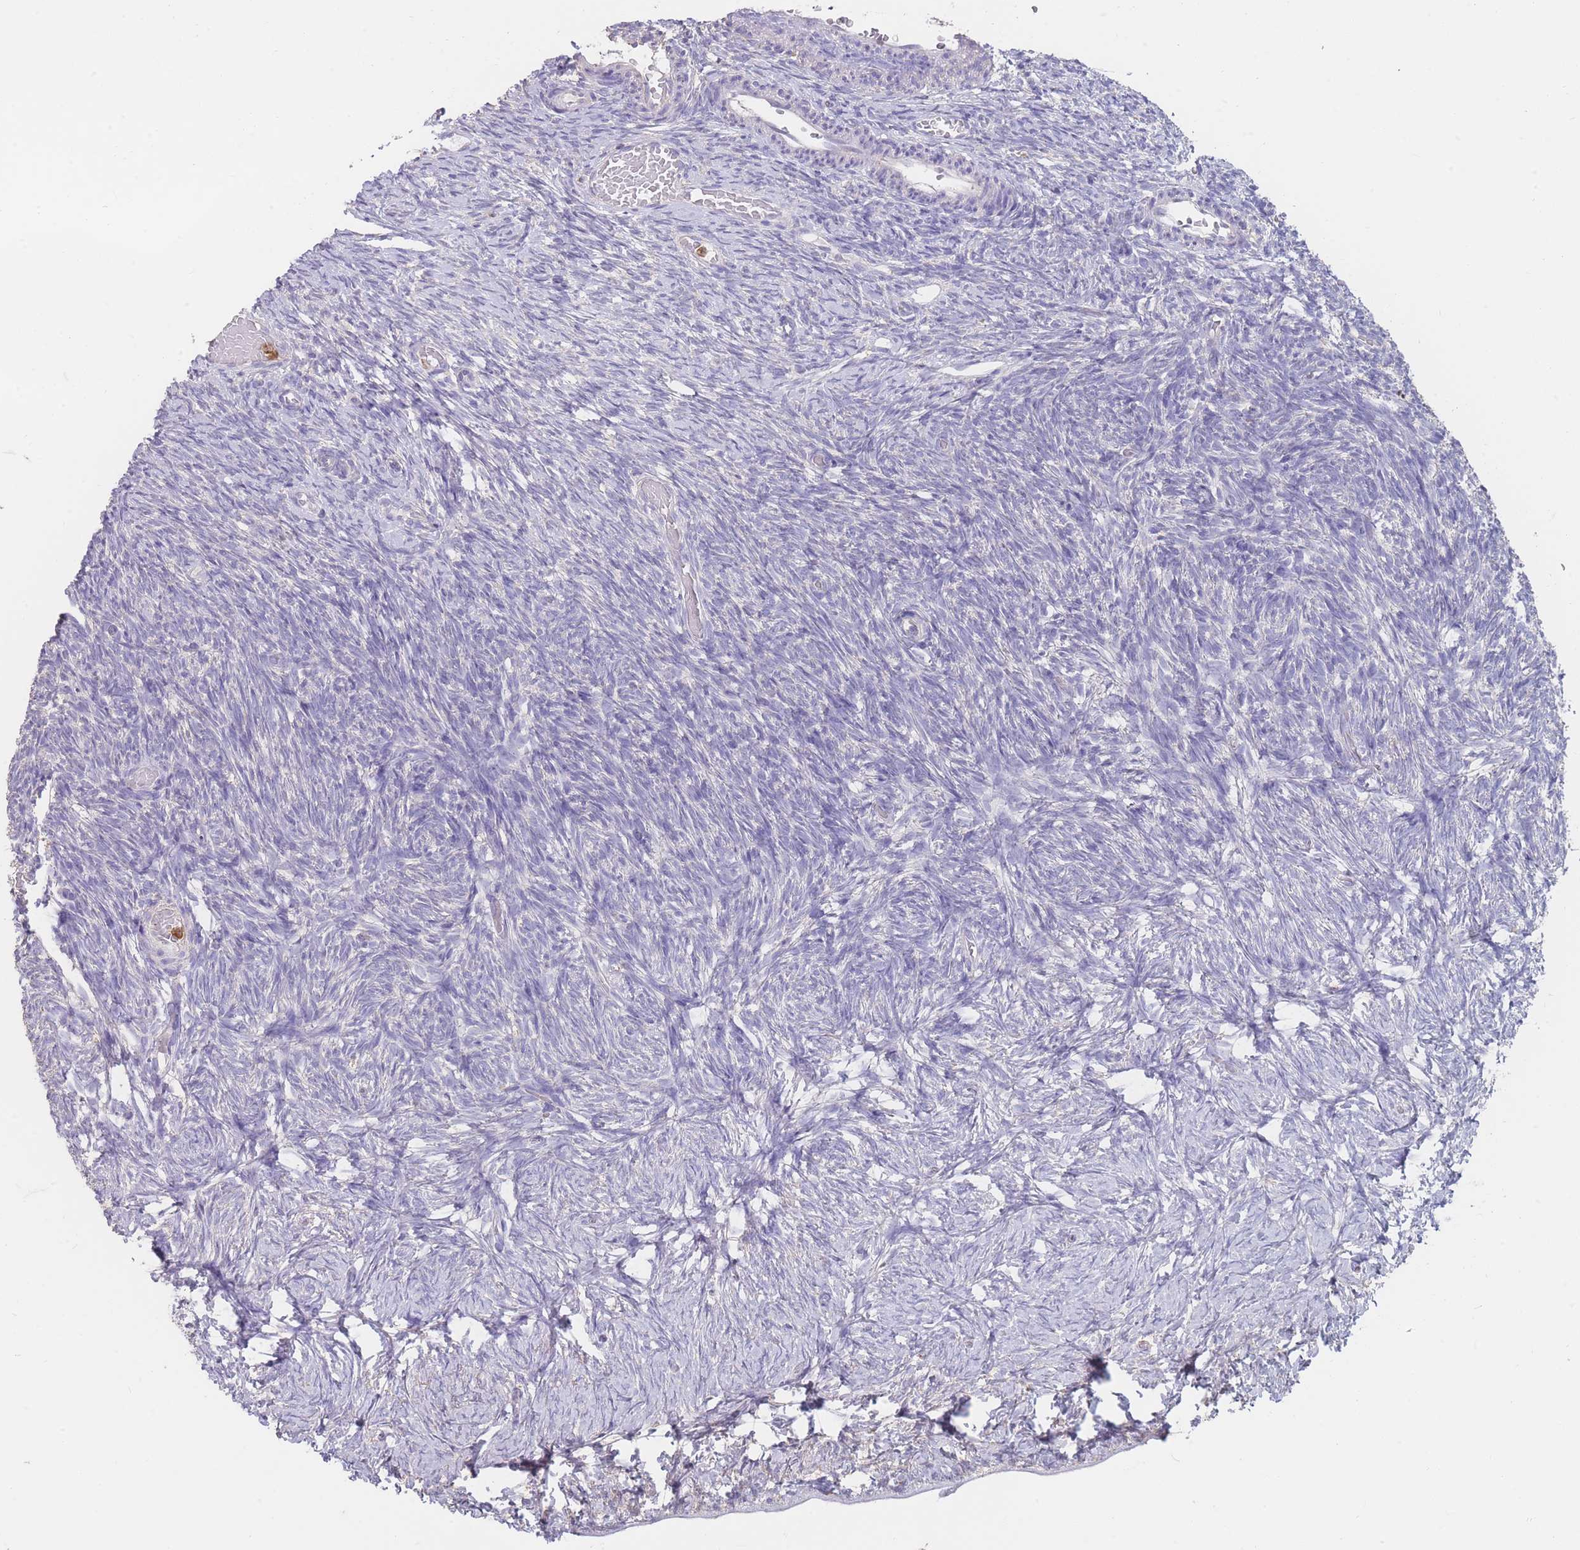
{"staining": {"intensity": "negative", "quantity": "none", "location": "none"}, "tissue": "ovary", "cell_type": "Ovarian stroma cells", "image_type": "normal", "snomed": [{"axis": "morphology", "description": "Normal tissue, NOS"}, {"axis": "topography", "description": "Ovary"}], "caption": "Immunohistochemistry (IHC) histopathology image of unremarkable ovary stained for a protein (brown), which shows no expression in ovarian stroma cells.", "gene": "CLEC12A", "patient": {"sex": "female", "age": 39}}